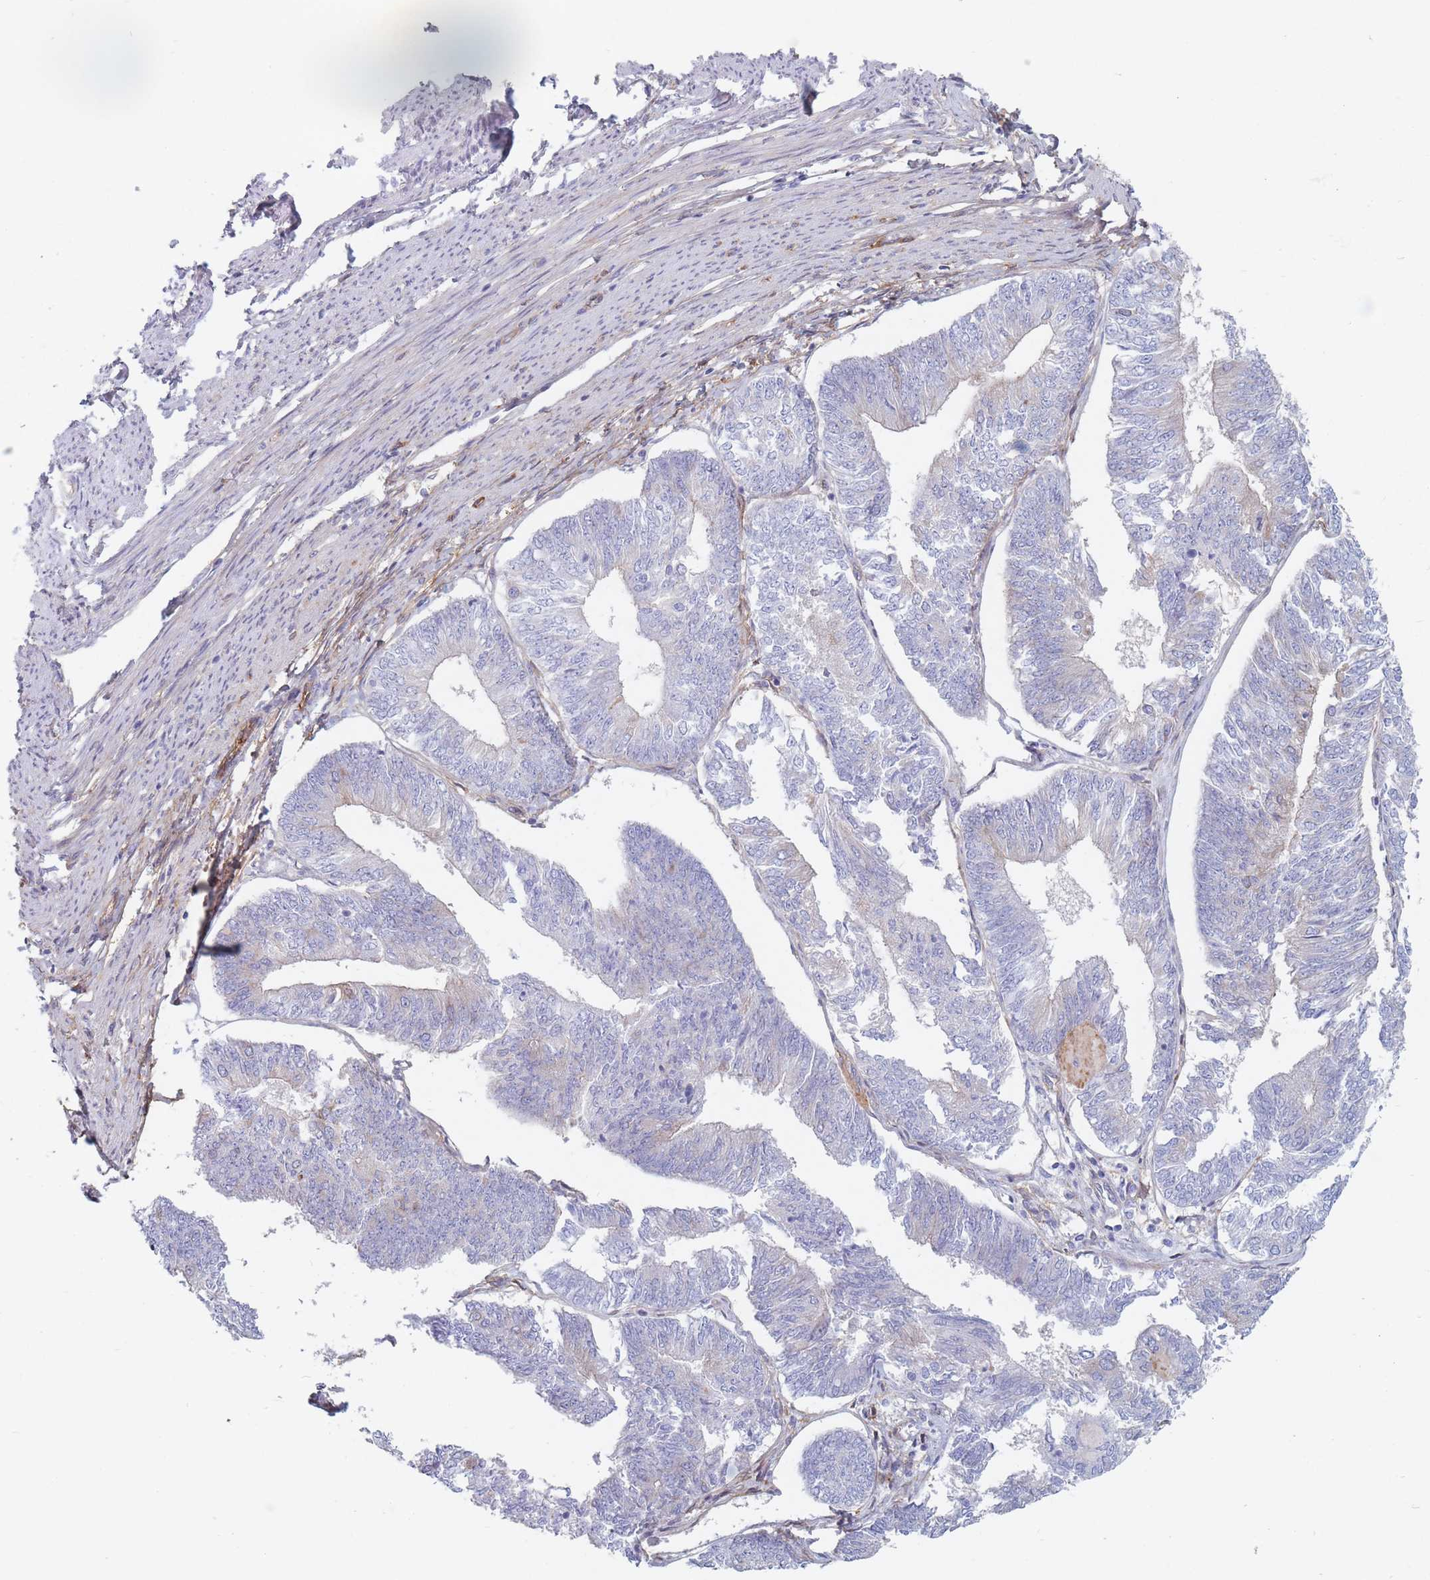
{"staining": {"intensity": "negative", "quantity": "none", "location": "none"}, "tissue": "endometrial cancer", "cell_type": "Tumor cells", "image_type": "cancer", "snomed": [{"axis": "morphology", "description": "Adenocarcinoma, NOS"}, {"axis": "topography", "description": "Endometrium"}], "caption": "Protein analysis of endometrial cancer (adenocarcinoma) displays no significant expression in tumor cells.", "gene": "PLPP1", "patient": {"sex": "female", "age": 58}}